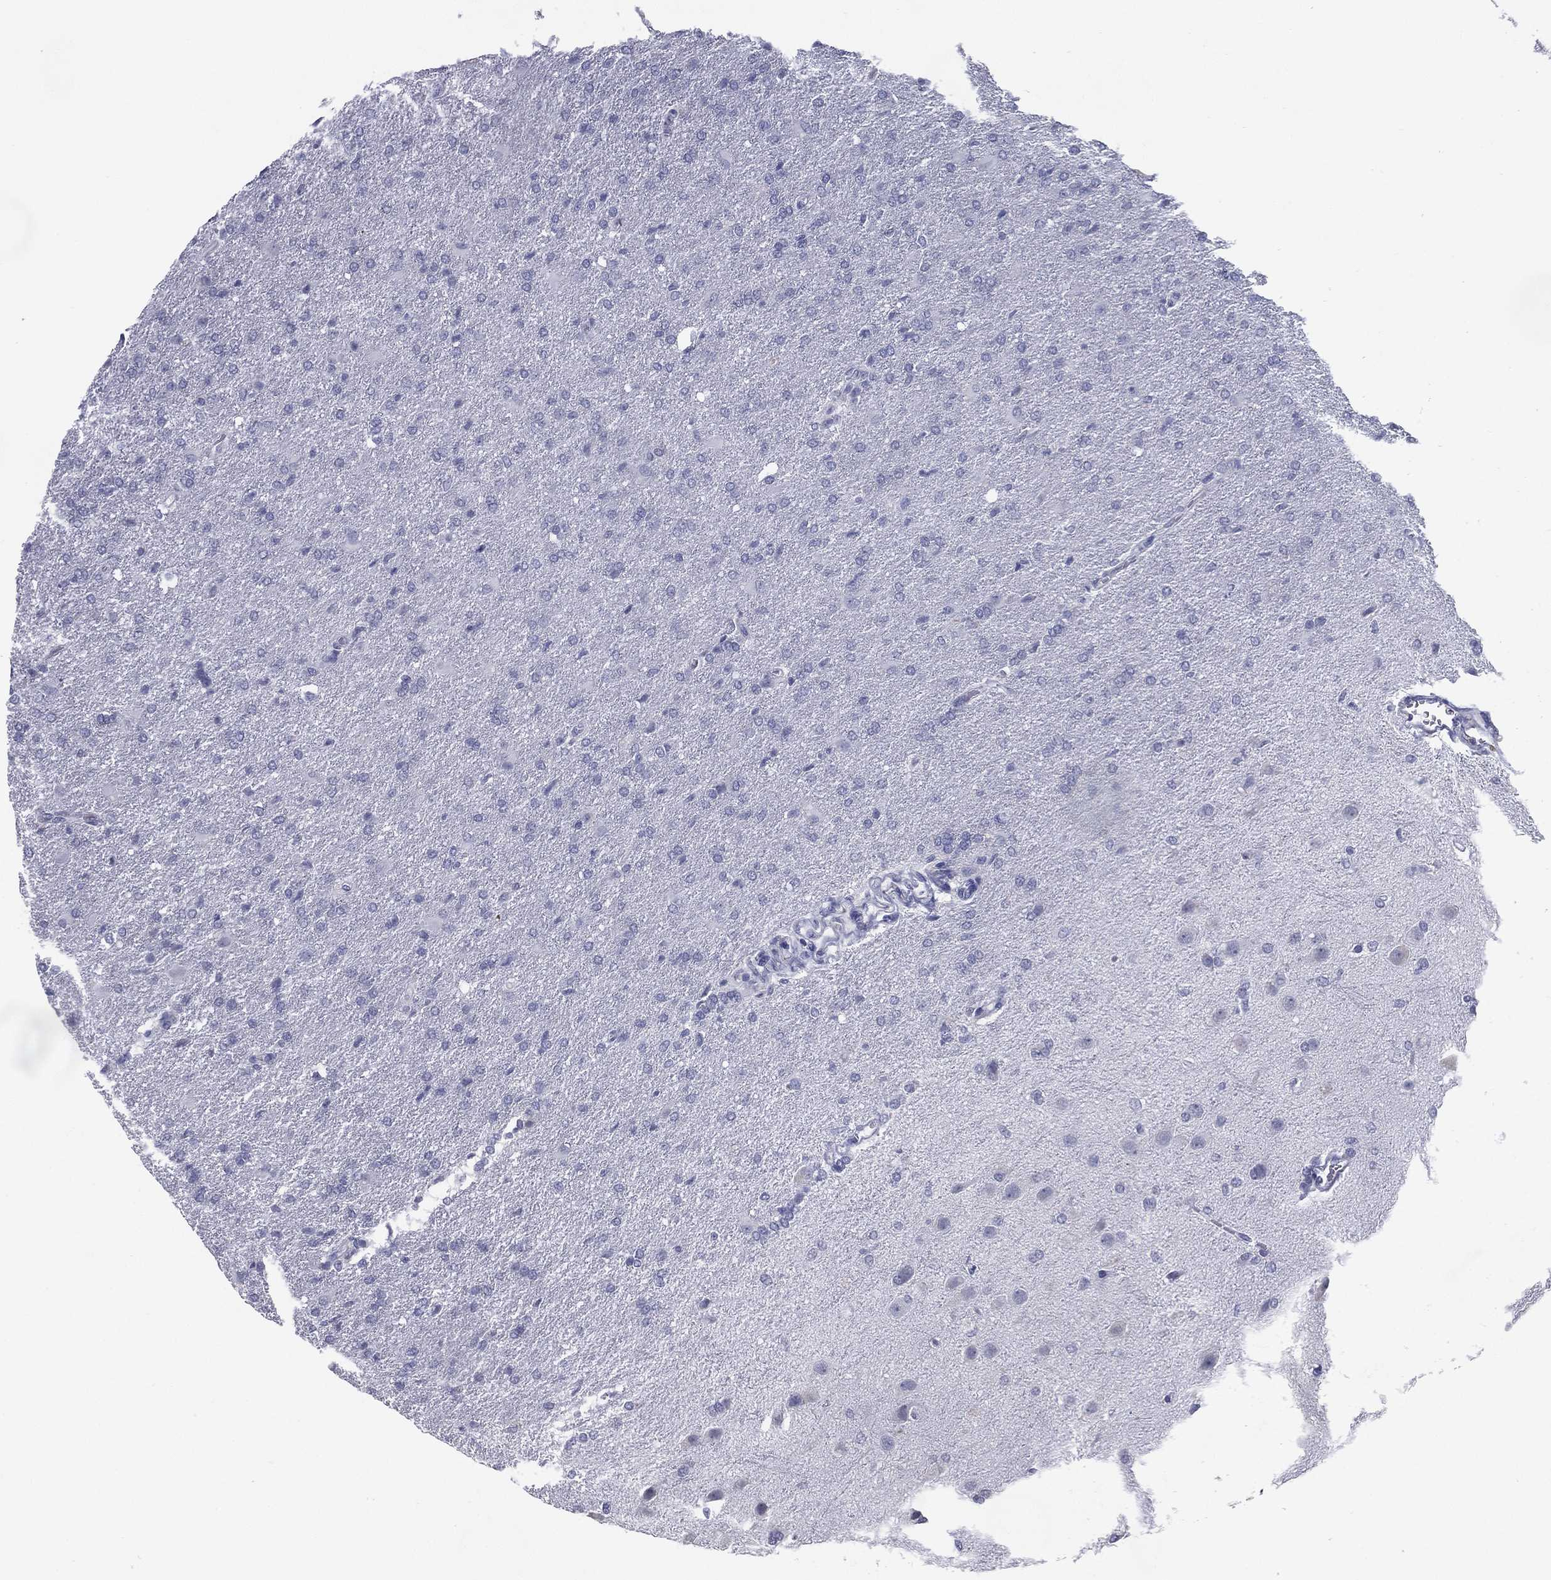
{"staining": {"intensity": "negative", "quantity": "none", "location": "none"}, "tissue": "glioma", "cell_type": "Tumor cells", "image_type": "cancer", "snomed": [{"axis": "morphology", "description": "Glioma, malignant, High grade"}, {"axis": "topography", "description": "Brain"}], "caption": "IHC image of neoplastic tissue: malignant high-grade glioma stained with DAB shows no significant protein positivity in tumor cells.", "gene": "C19orf18", "patient": {"sex": "male", "age": 68}}